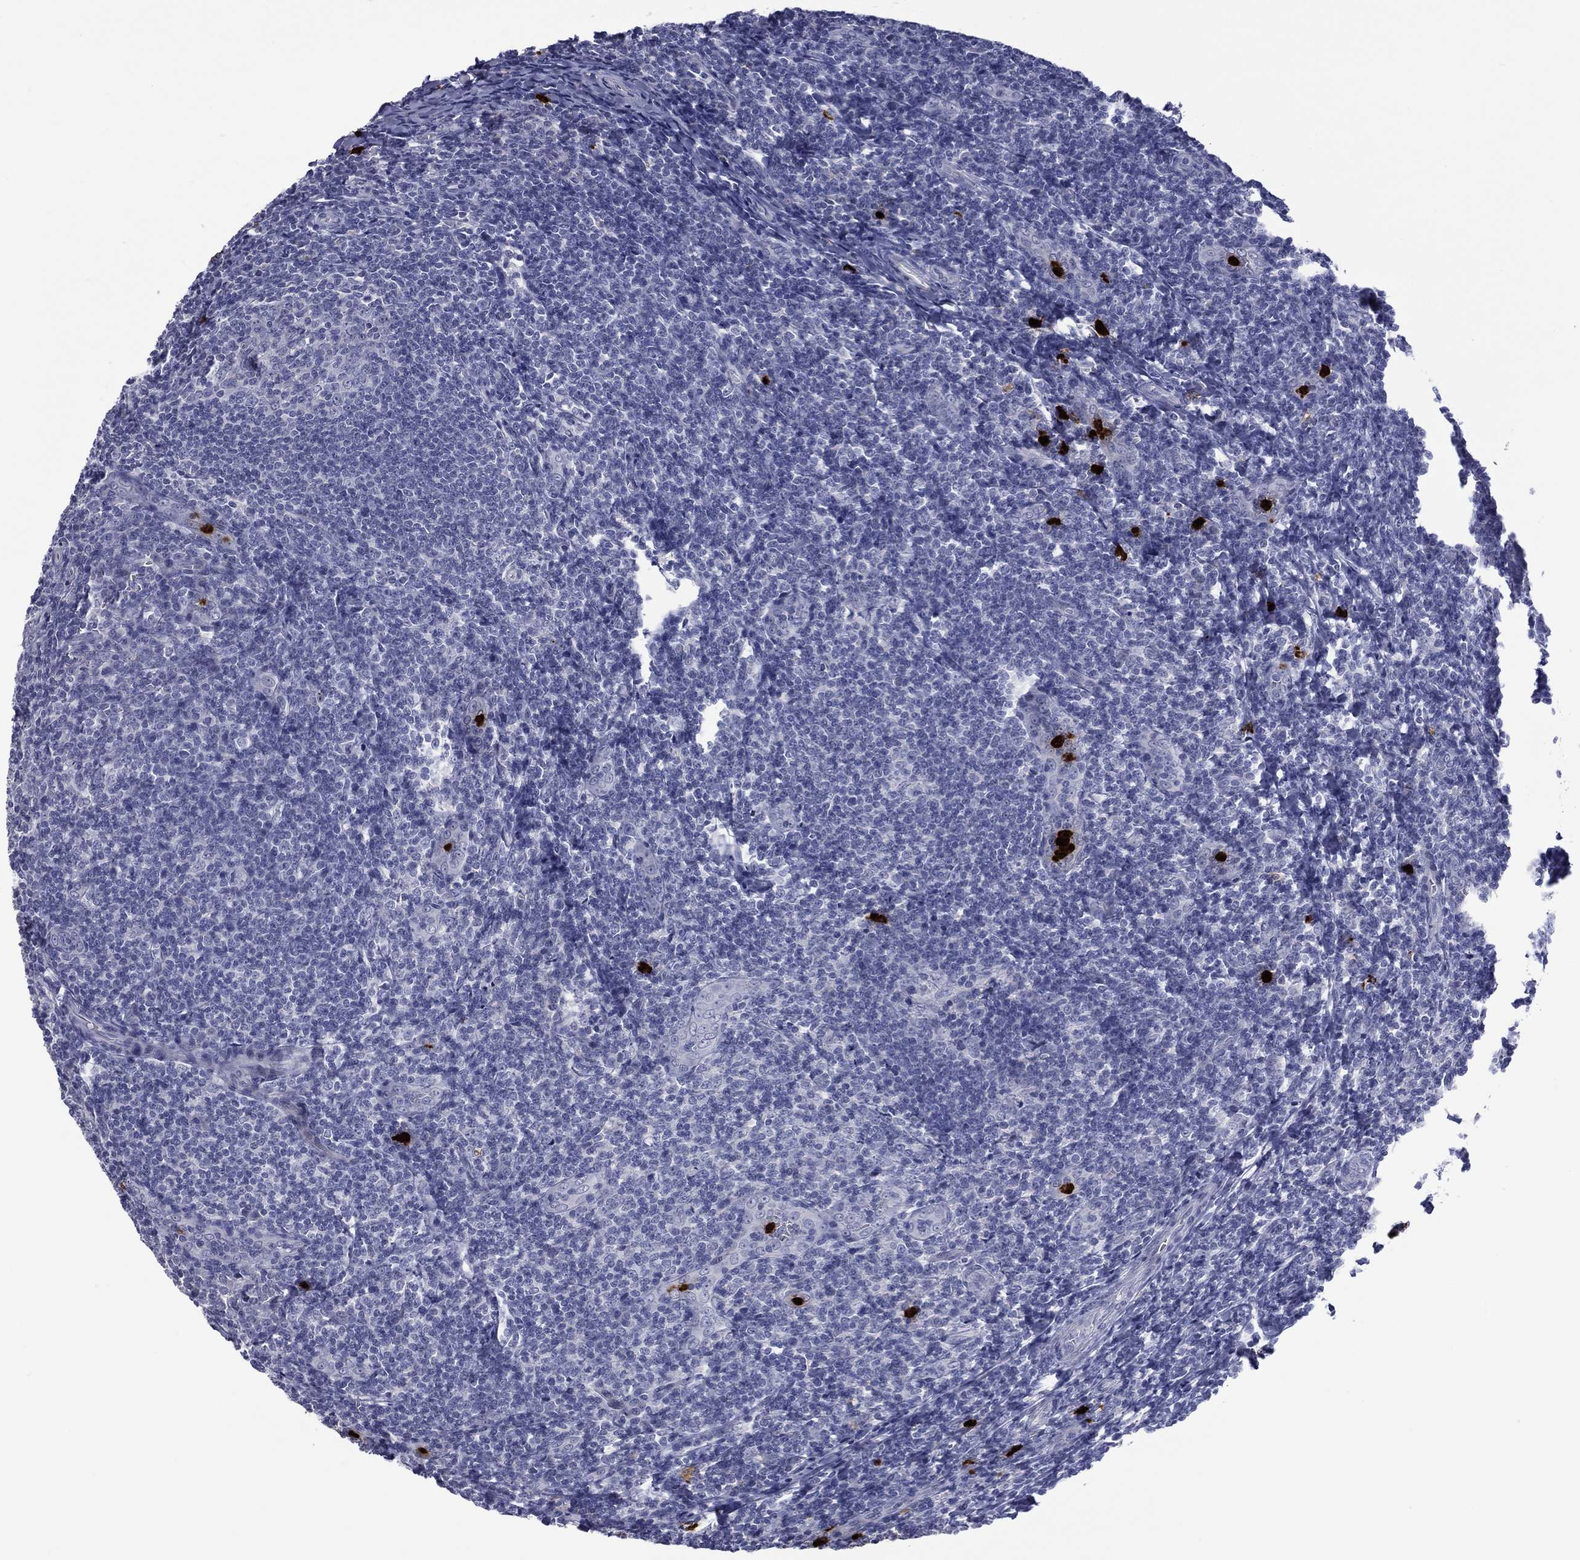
{"staining": {"intensity": "negative", "quantity": "none", "location": "none"}, "tissue": "tonsil", "cell_type": "Germinal center cells", "image_type": "normal", "snomed": [{"axis": "morphology", "description": "Normal tissue, NOS"}, {"axis": "topography", "description": "Tonsil"}], "caption": "Immunohistochemistry (IHC) of benign human tonsil demonstrates no positivity in germinal center cells. (Stains: DAB (3,3'-diaminobenzidine) IHC with hematoxylin counter stain, Microscopy: brightfield microscopy at high magnification).", "gene": "ELANE", "patient": {"sex": "male", "age": 20}}